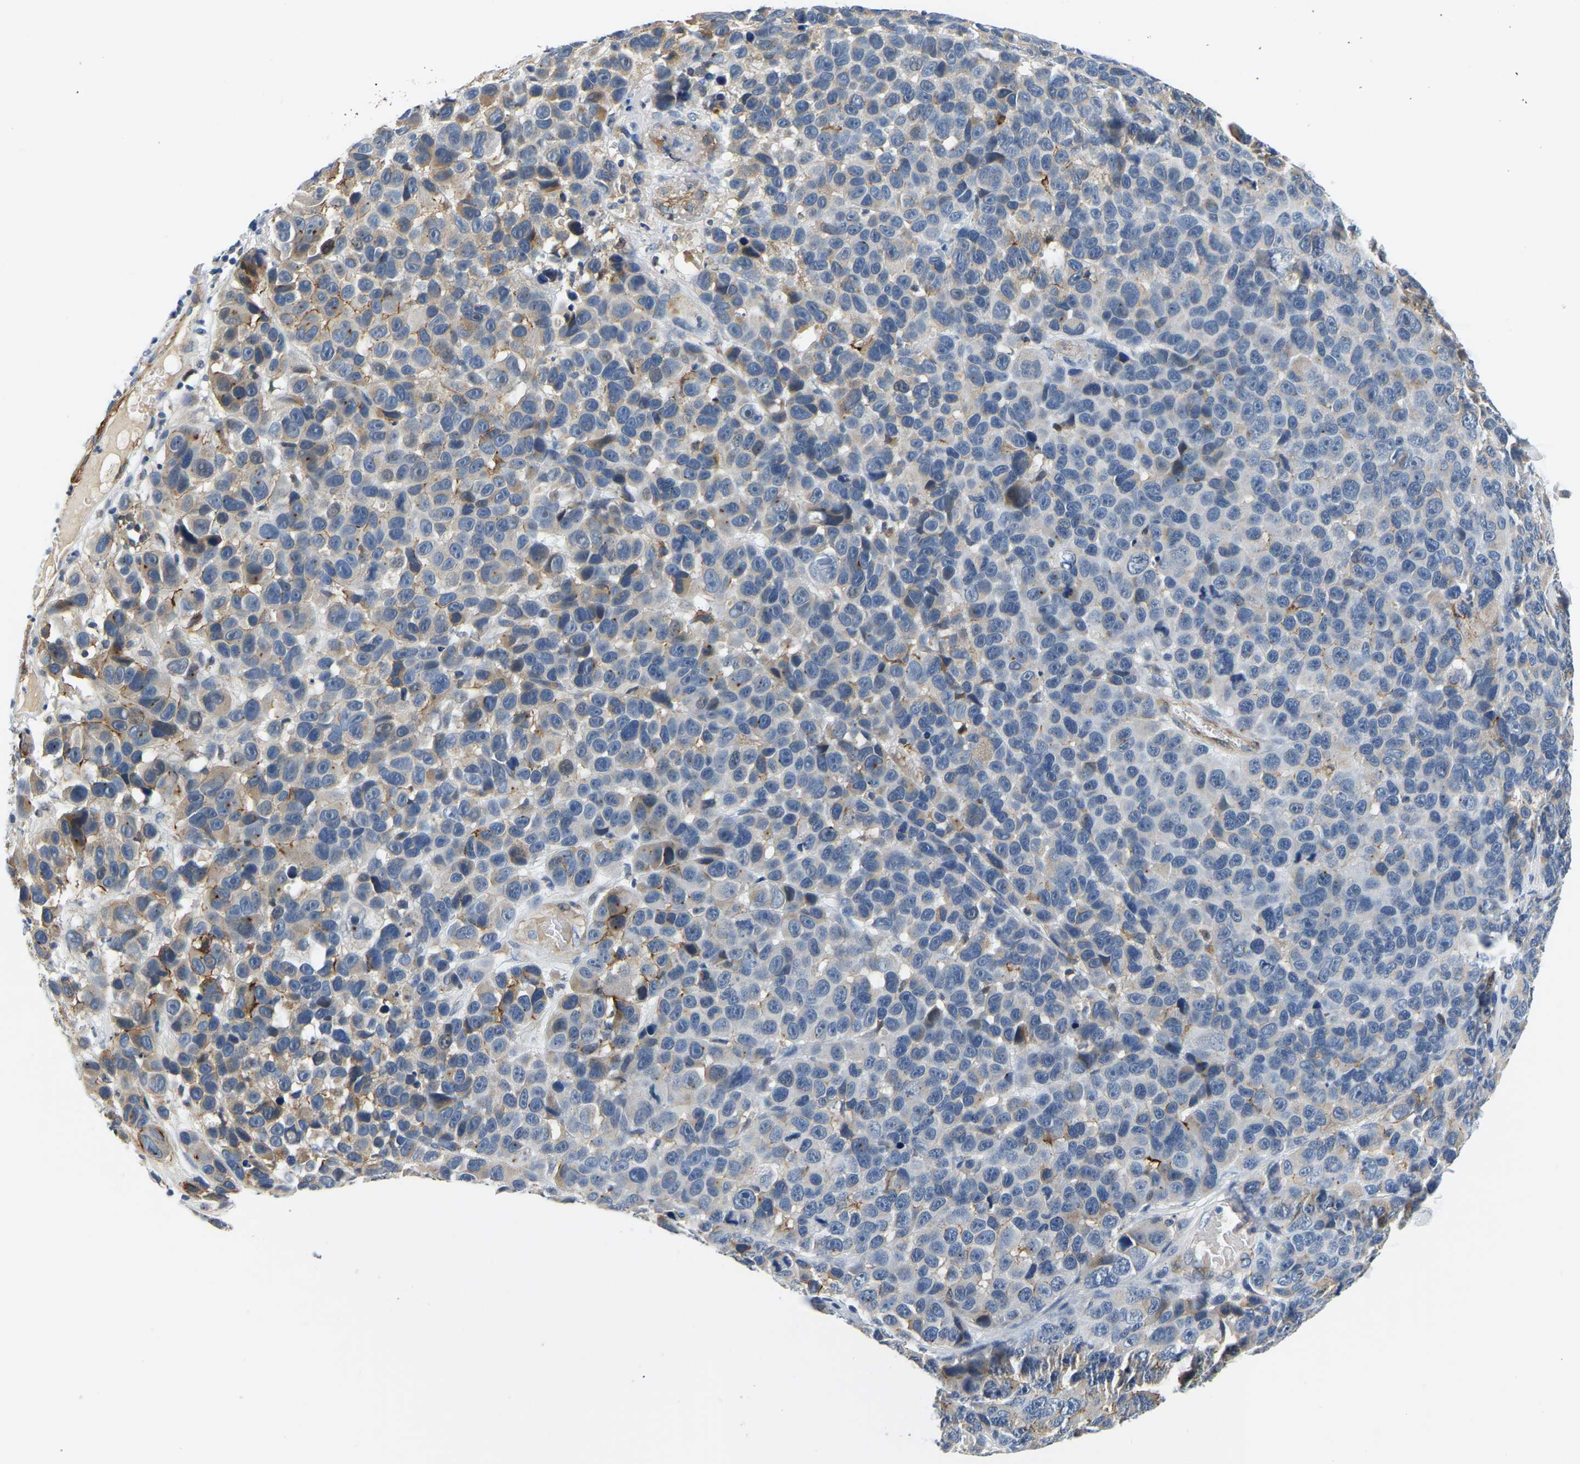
{"staining": {"intensity": "negative", "quantity": "none", "location": "none"}, "tissue": "melanoma", "cell_type": "Tumor cells", "image_type": "cancer", "snomed": [{"axis": "morphology", "description": "Malignant melanoma, NOS"}, {"axis": "topography", "description": "Skin"}], "caption": "IHC image of neoplastic tissue: melanoma stained with DAB reveals no significant protein staining in tumor cells.", "gene": "LIAS", "patient": {"sex": "male", "age": 53}}